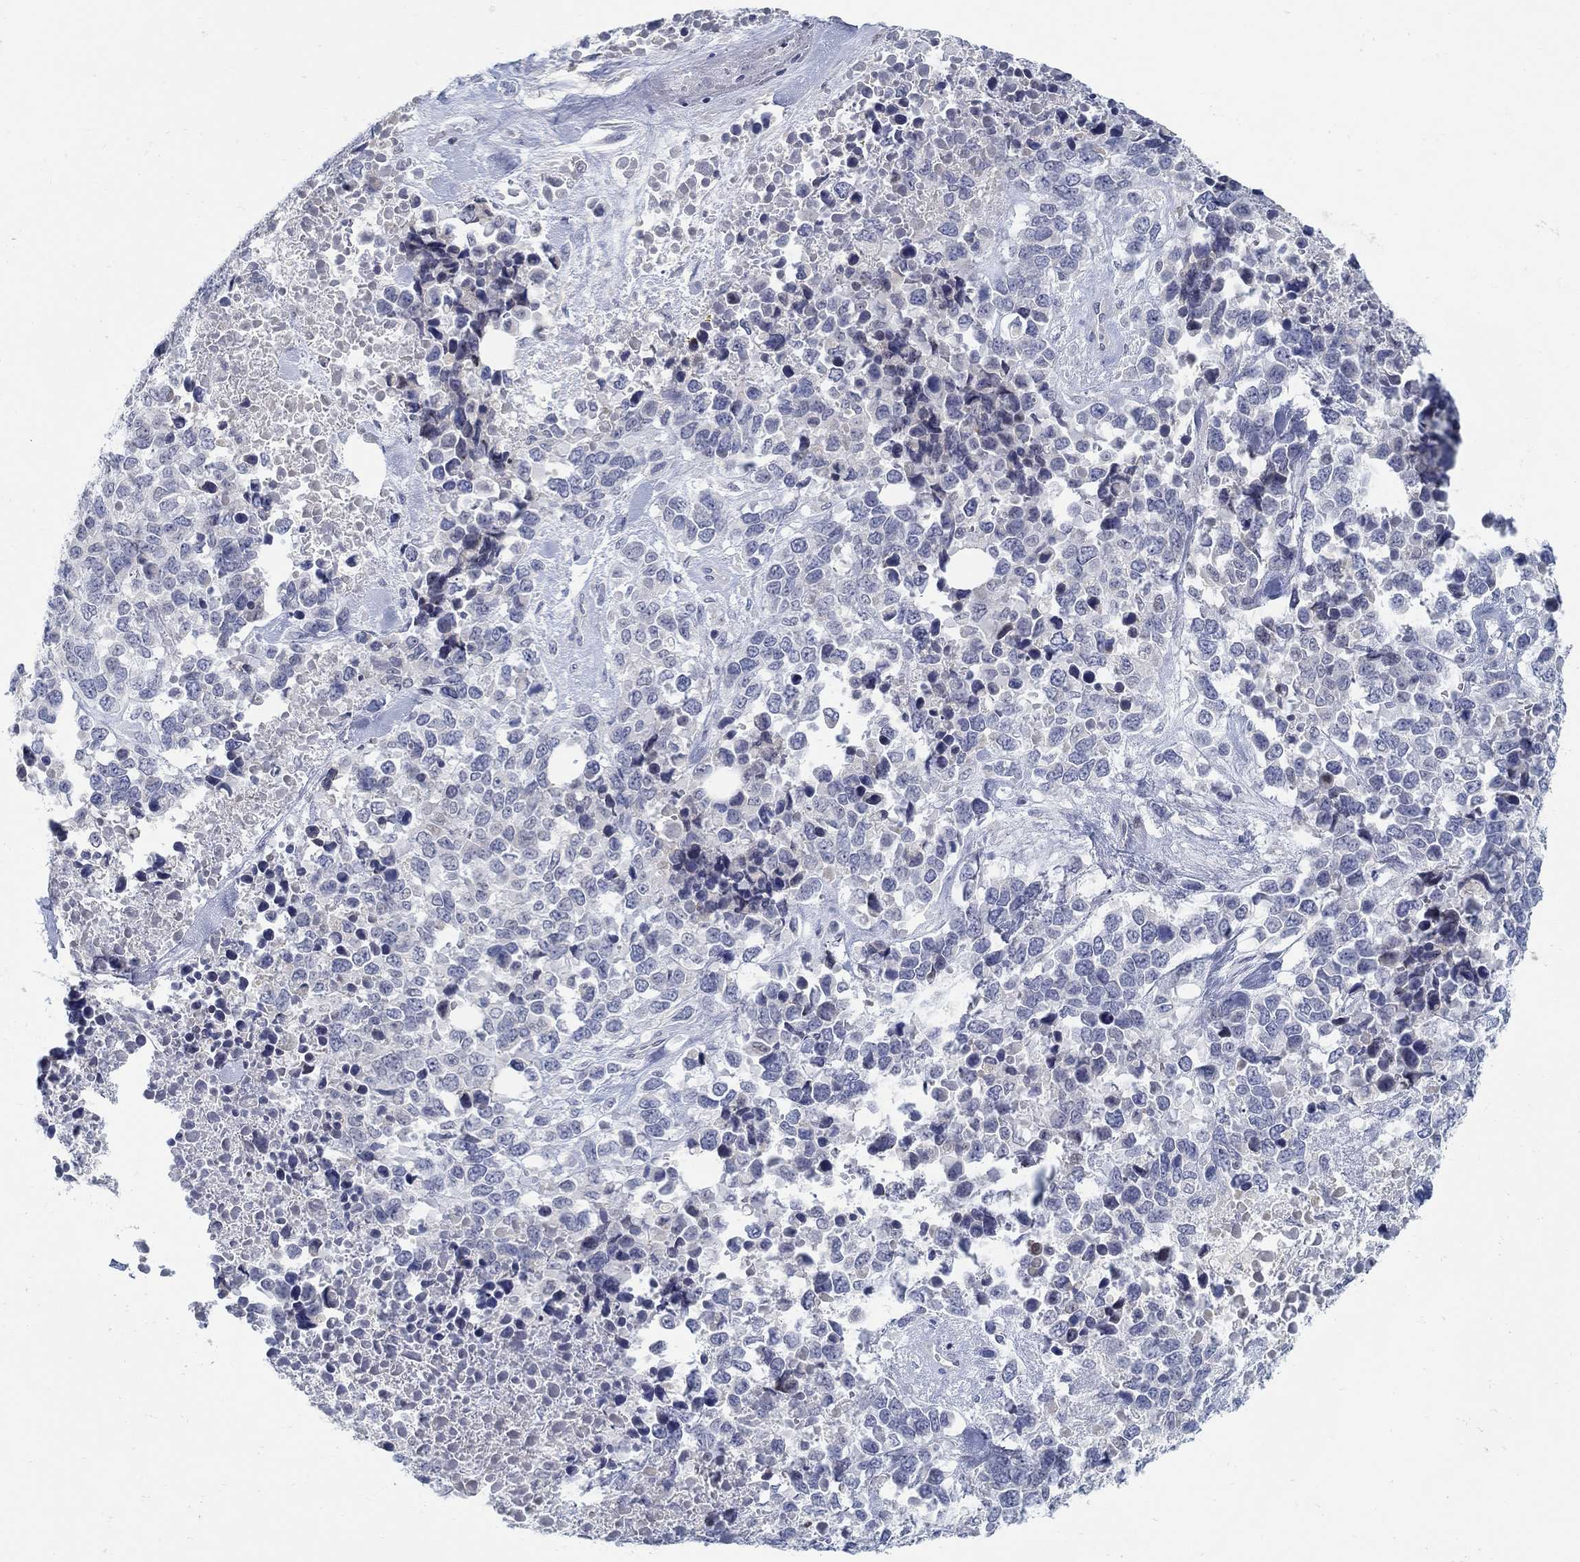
{"staining": {"intensity": "negative", "quantity": "none", "location": "none"}, "tissue": "melanoma", "cell_type": "Tumor cells", "image_type": "cancer", "snomed": [{"axis": "morphology", "description": "Malignant melanoma, Metastatic site"}, {"axis": "topography", "description": "Skin"}], "caption": "A micrograph of melanoma stained for a protein demonstrates no brown staining in tumor cells.", "gene": "ANO7", "patient": {"sex": "male", "age": 84}}